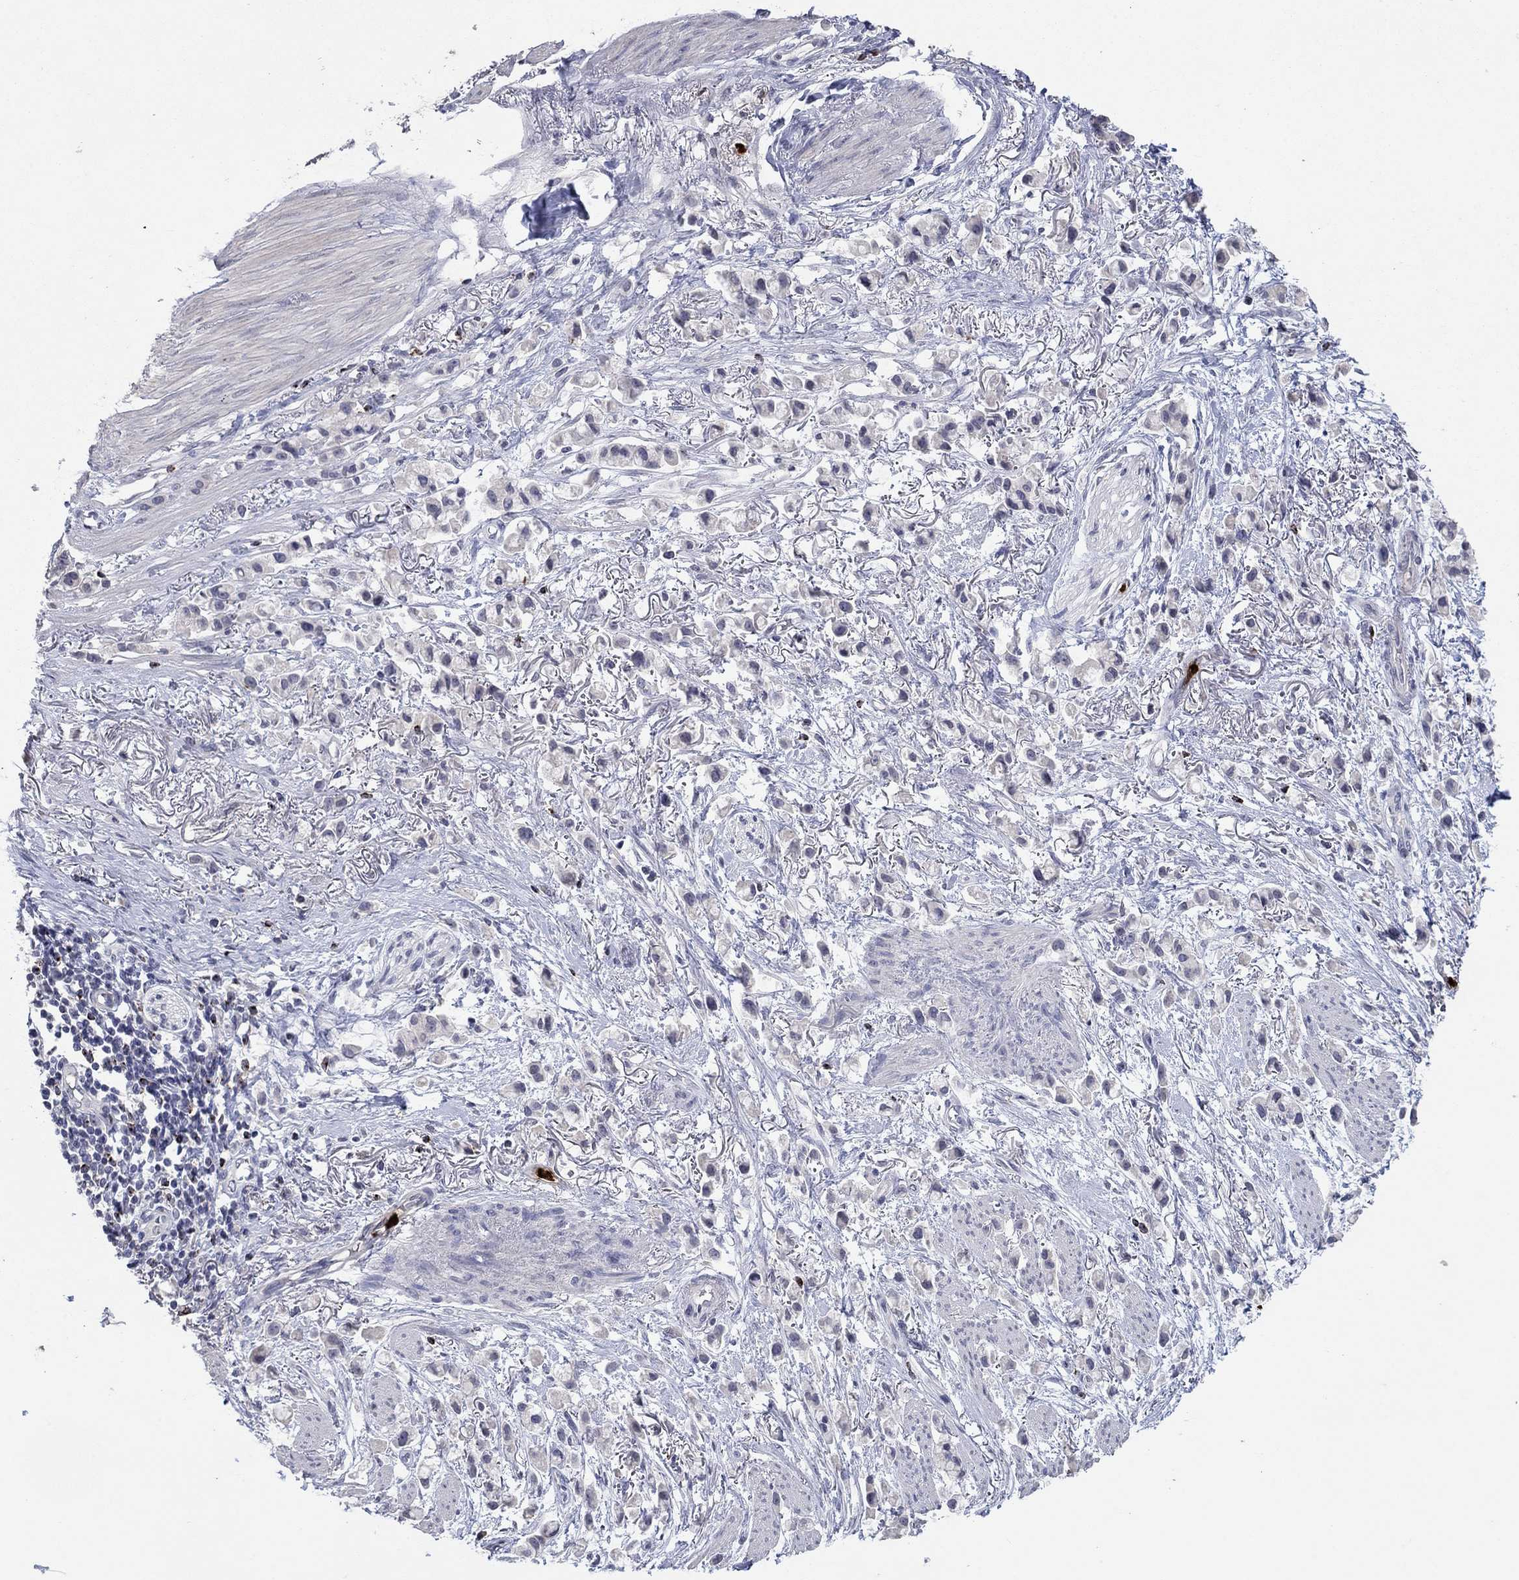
{"staining": {"intensity": "negative", "quantity": "none", "location": "none"}, "tissue": "stomach cancer", "cell_type": "Tumor cells", "image_type": "cancer", "snomed": [{"axis": "morphology", "description": "Adenocarcinoma, NOS"}, {"axis": "topography", "description": "Stomach"}], "caption": "Histopathology image shows no protein staining in tumor cells of adenocarcinoma (stomach) tissue.", "gene": "CCL5", "patient": {"sex": "female", "age": 81}}